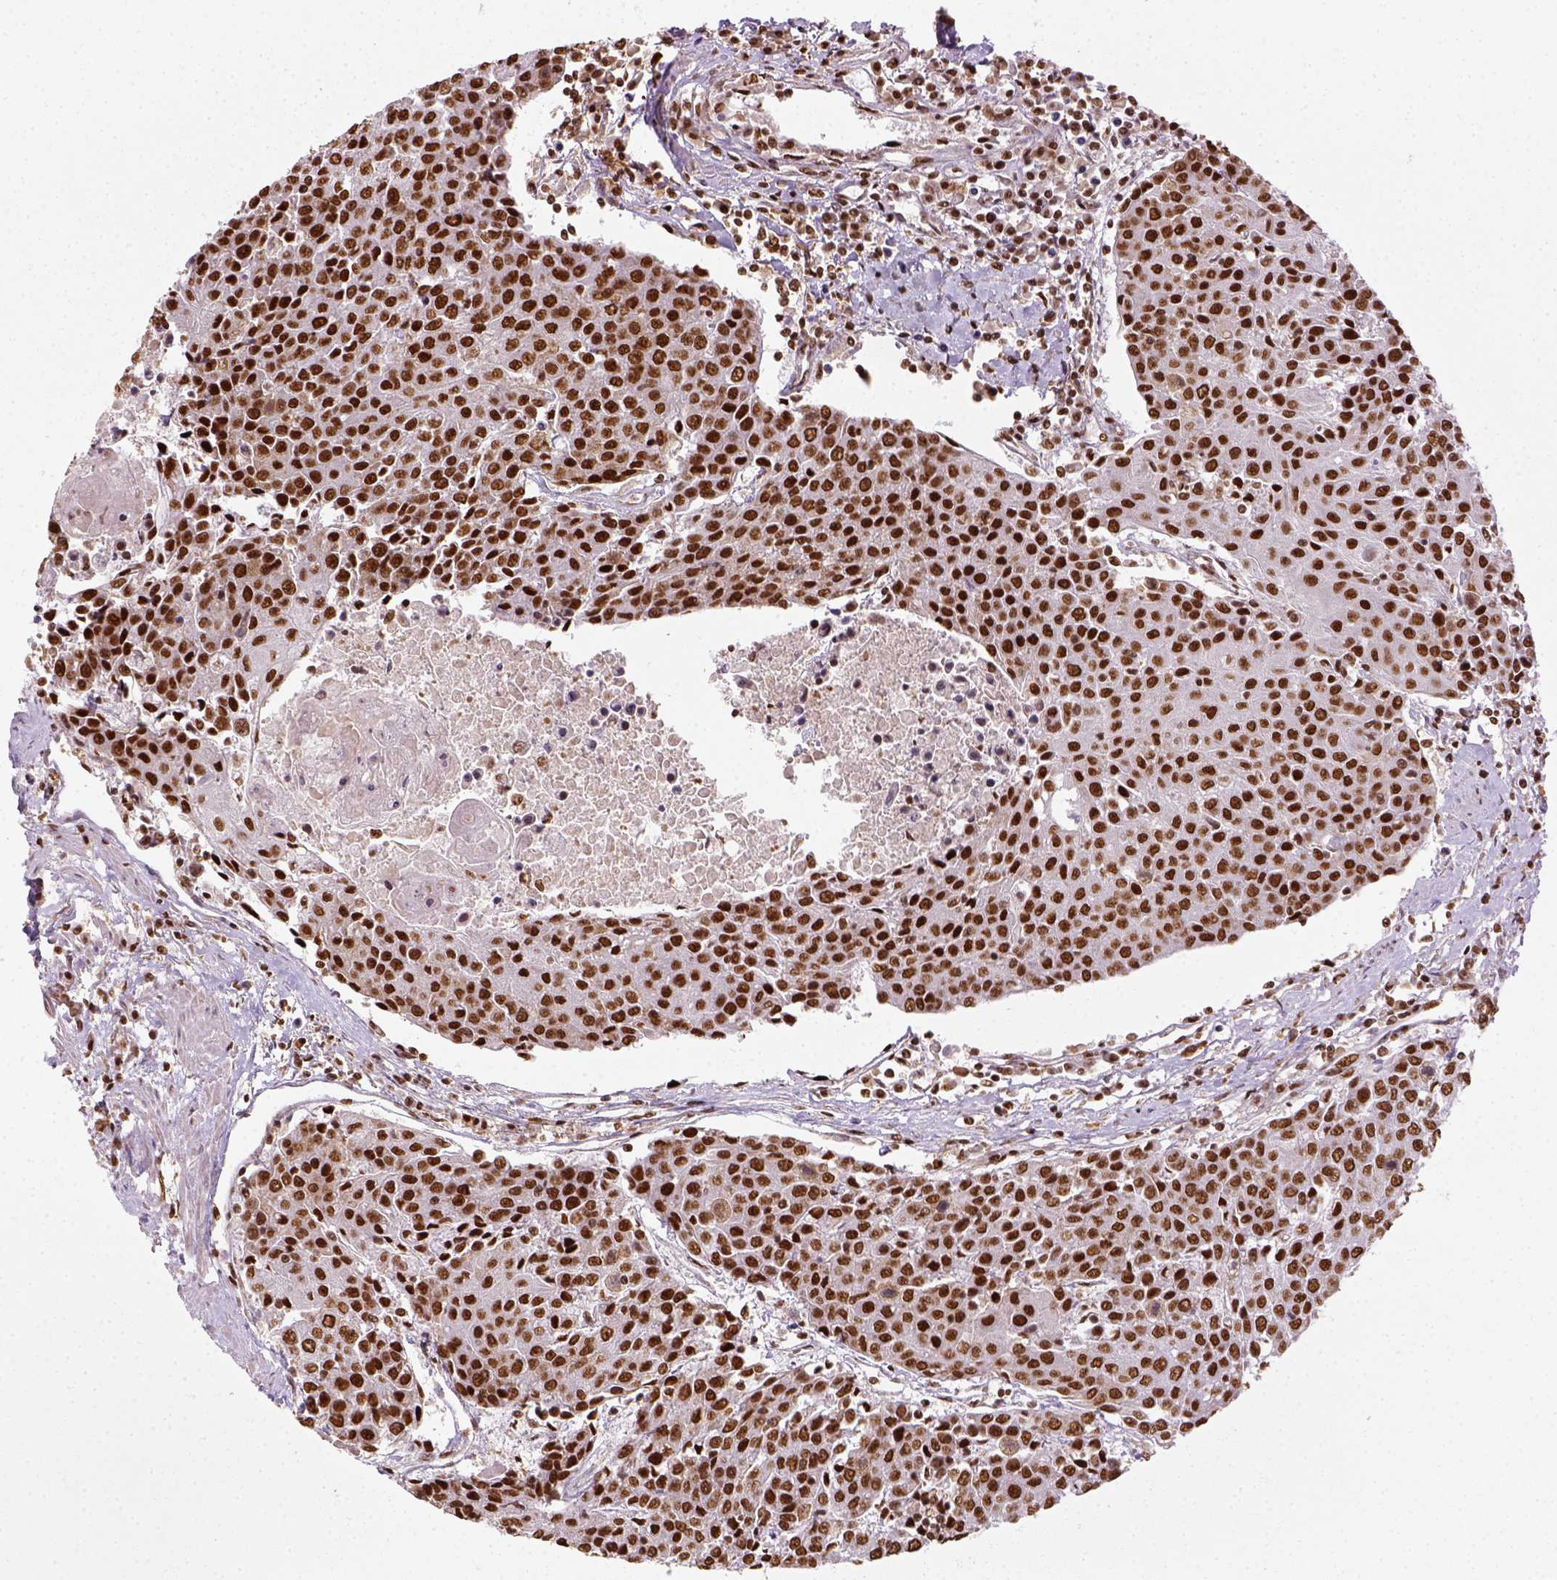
{"staining": {"intensity": "strong", "quantity": ">75%", "location": "nuclear"}, "tissue": "urothelial cancer", "cell_type": "Tumor cells", "image_type": "cancer", "snomed": [{"axis": "morphology", "description": "Urothelial carcinoma, High grade"}, {"axis": "topography", "description": "Urinary bladder"}], "caption": "Immunohistochemistry (IHC) of human urothelial carcinoma (high-grade) exhibits high levels of strong nuclear expression in about >75% of tumor cells. (Stains: DAB (3,3'-diaminobenzidine) in brown, nuclei in blue, Microscopy: brightfield microscopy at high magnification).", "gene": "CCAR1", "patient": {"sex": "female", "age": 85}}